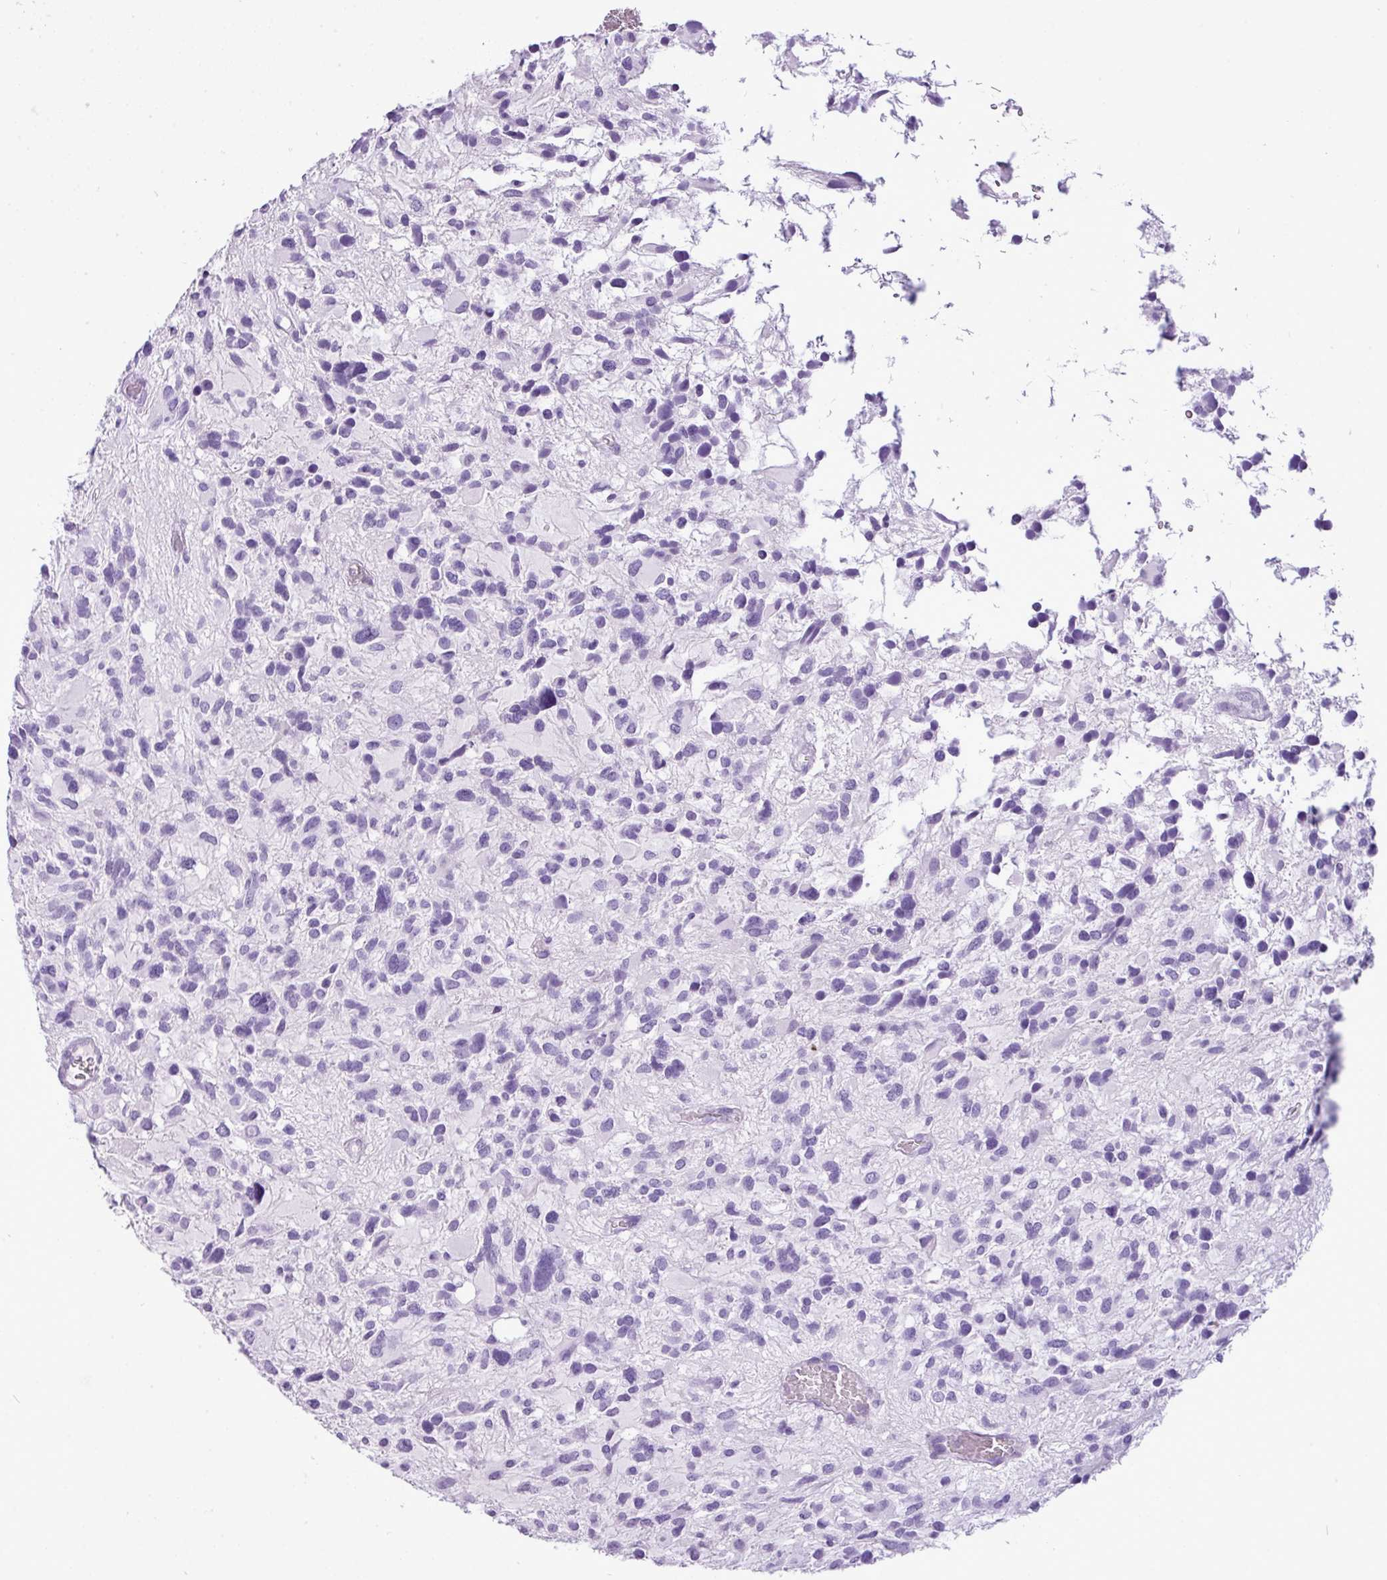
{"staining": {"intensity": "negative", "quantity": "none", "location": "none"}, "tissue": "glioma", "cell_type": "Tumor cells", "image_type": "cancer", "snomed": [{"axis": "morphology", "description": "Glioma, malignant, High grade"}, {"axis": "topography", "description": "Brain"}], "caption": "Malignant high-grade glioma stained for a protein using IHC exhibits no positivity tumor cells.", "gene": "RBMXL2", "patient": {"sex": "female", "age": 11}}